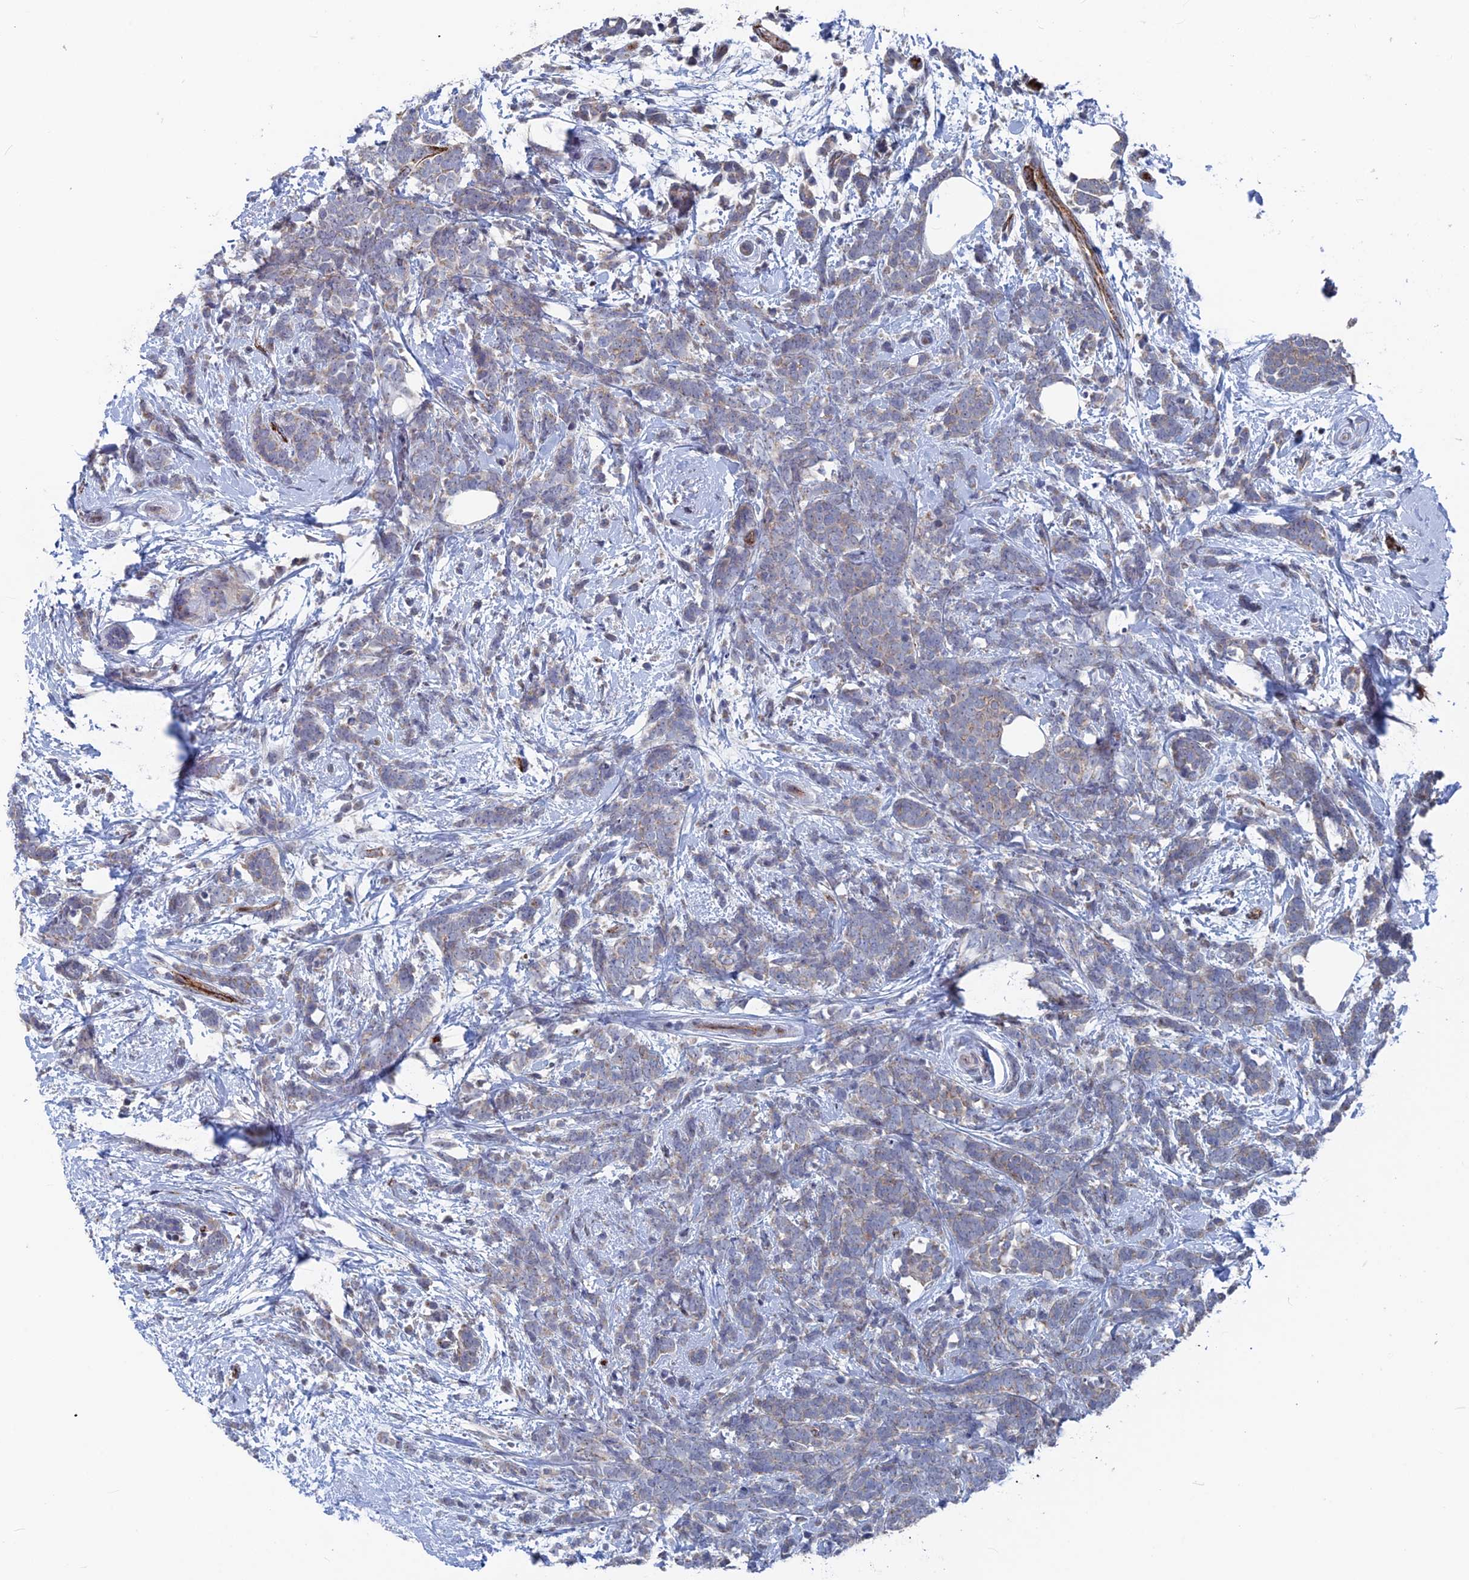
{"staining": {"intensity": "weak", "quantity": "25%-75%", "location": "cytoplasmic/membranous"}, "tissue": "breast cancer", "cell_type": "Tumor cells", "image_type": "cancer", "snomed": [{"axis": "morphology", "description": "Lobular carcinoma"}, {"axis": "topography", "description": "Breast"}], "caption": "Immunohistochemistry image of neoplastic tissue: human breast cancer stained using IHC shows low levels of weak protein expression localized specifically in the cytoplasmic/membranous of tumor cells, appearing as a cytoplasmic/membranous brown color.", "gene": "SH3D21", "patient": {"sex": "female", "age": 58}}